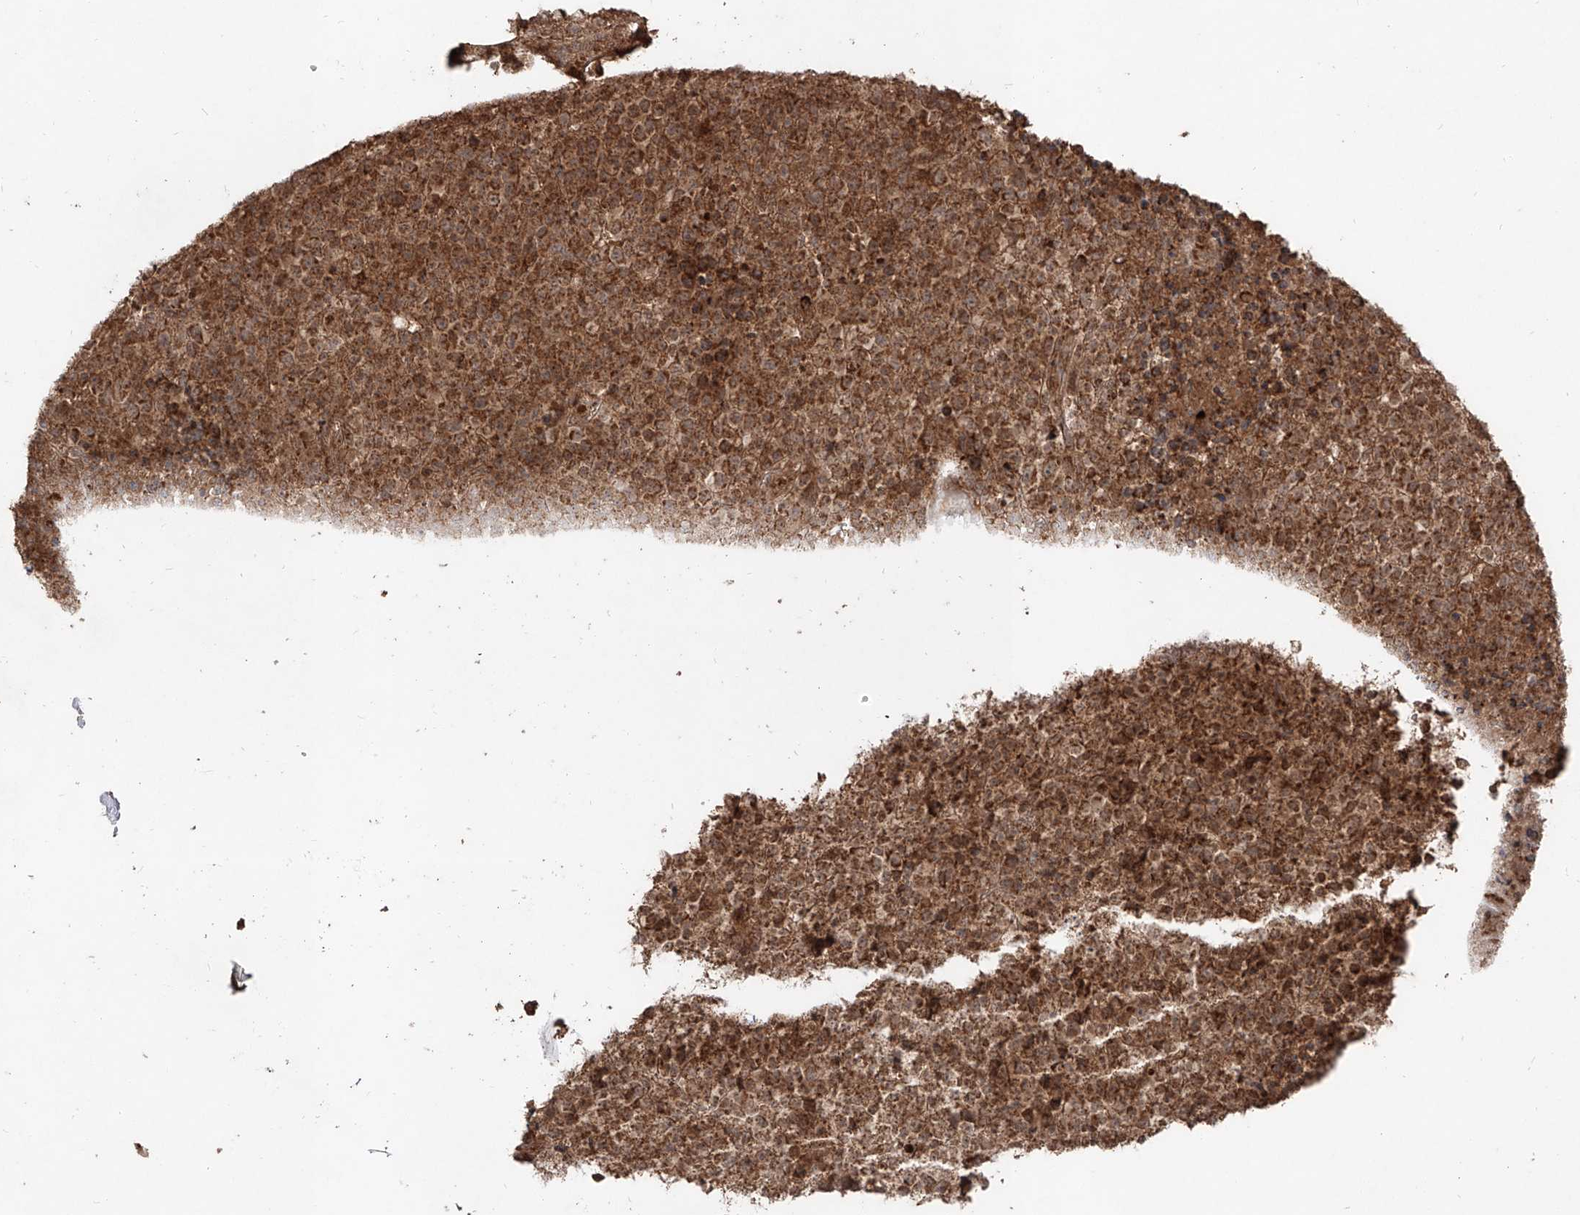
{"staining": {"intensity": "moderate", "quantity": ">75%", "location": "cytoplasmic/membranous"}, "tissue": "lymphoma", "cell_type": "Tumor cells", "image_type": "cancer", "snomed": [{"axis": "morphology", "description": "Malignant lymphoma, non-Hodgkin's type, High grade"}, {"axis": "topography", "description": "Lymph node"}], "caption": "Approximately >75% of tumor cells in human malignant lymphoma, non-Hodgkin's type (high-grade) display moderate cytoplasmic/membranous protein positivity as visualized by brown immunohistochemical staining.", "gene": "AIM2", "patient": {"sex": "male", "age": 13}}